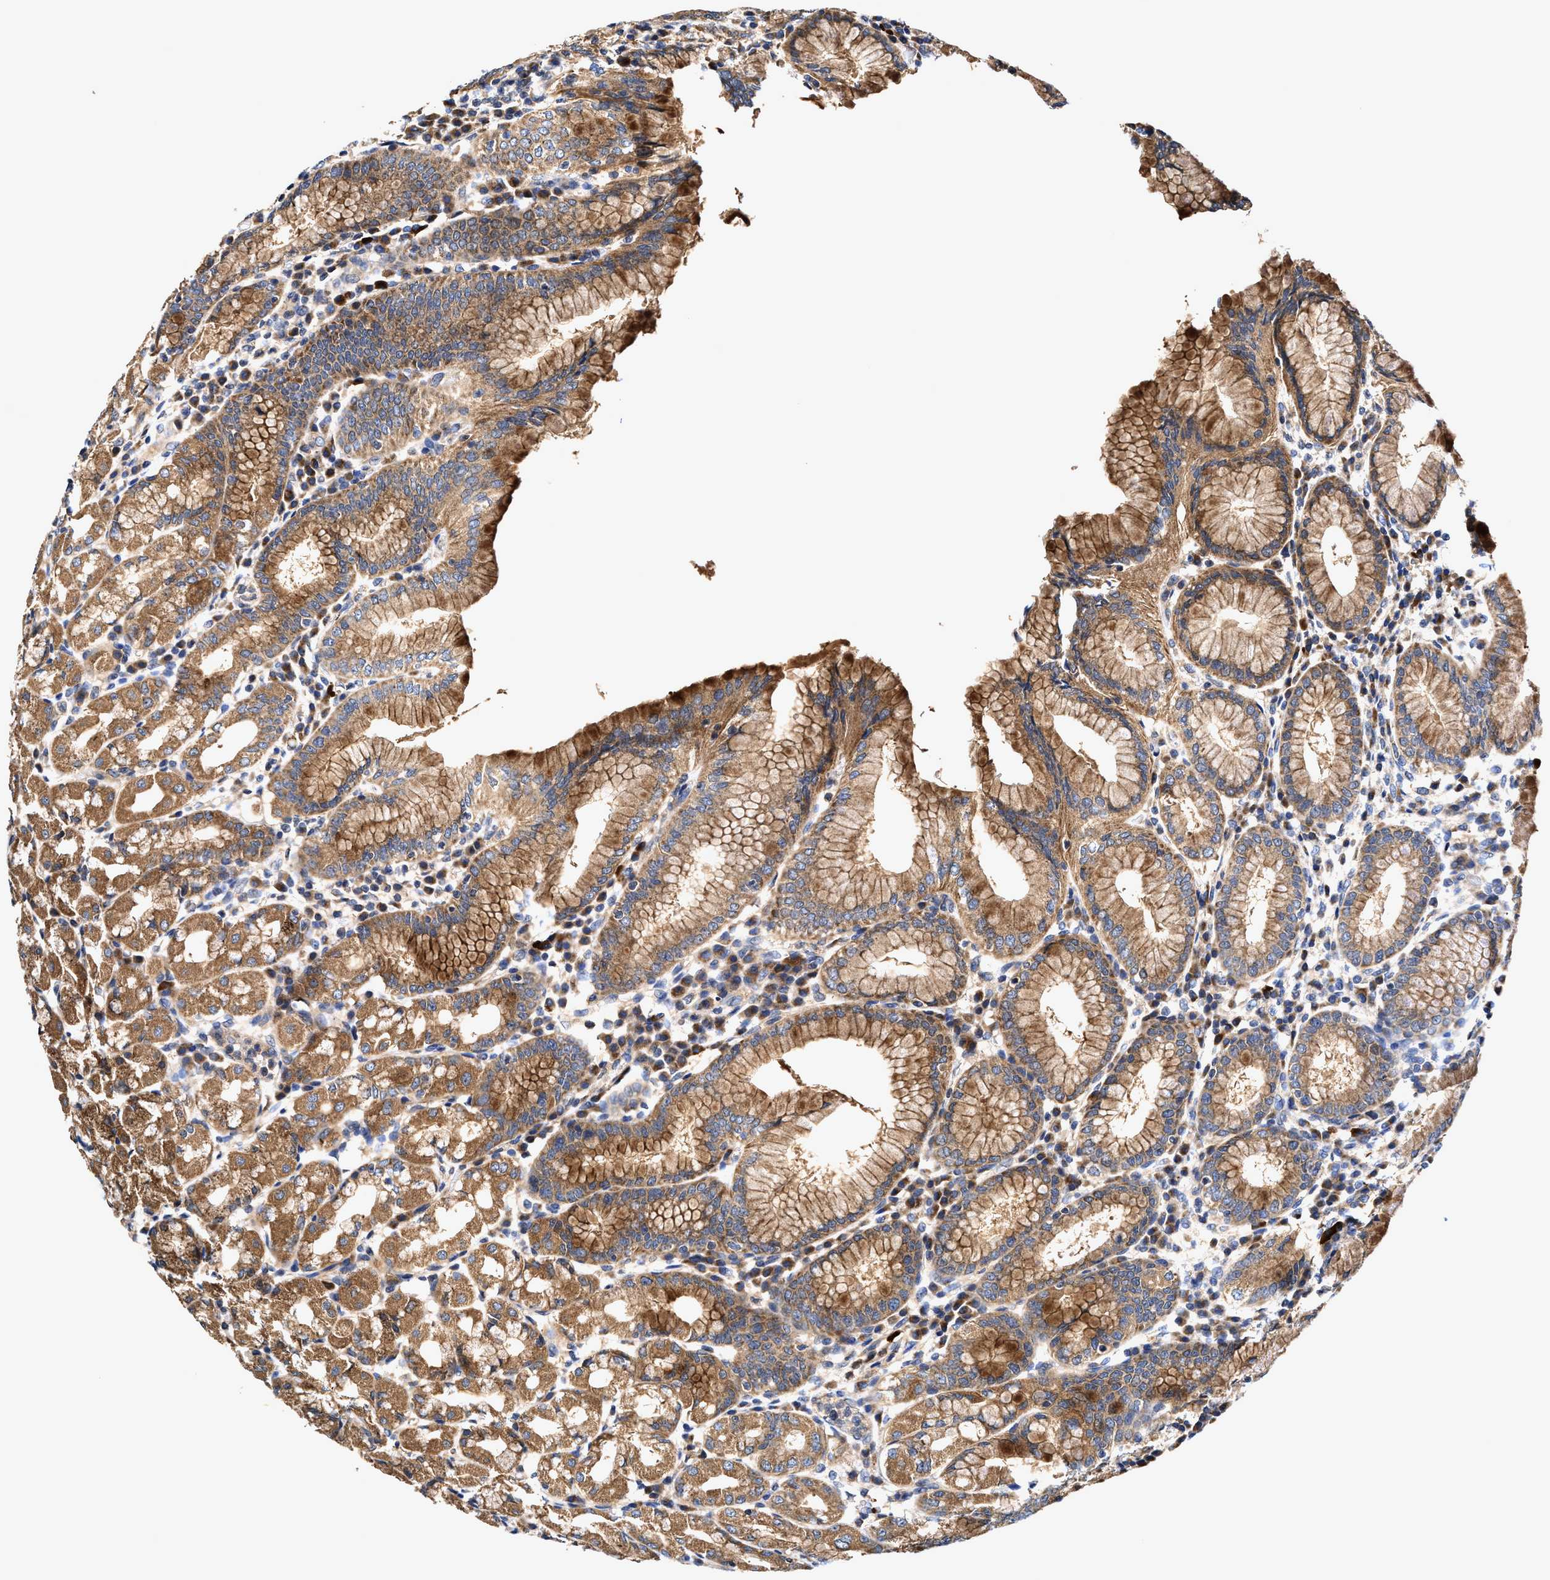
{"staining": {"intensity": "moderate", "quantity": ">75%", "location": "cytoplasmic/membranous"}, "tissue": "stomach", "cell_type": "Glandular cells", "image_type": "normal", "snomed": [{"axis": "morphology", "description": "Normal tissue, NOS"}, {"axis": "topography", "description": "Stomach"}, {"axis": "topography", "description": "Stomach, lower"}], "caption": "Immunohistochemical staining of unremarkable stomach demonstrates >75% levels of moderate cytoplasmic/membranous protein expression in approximately >75% of glandular cells. Using DAB (3,3'-diaminobenzidine) (brown) and hematoxylin (blue) stains, captured at high magnification using brightfield microscopy.", "gene": "EFNA4", "patient": {"sex": "female", "age": 56}}